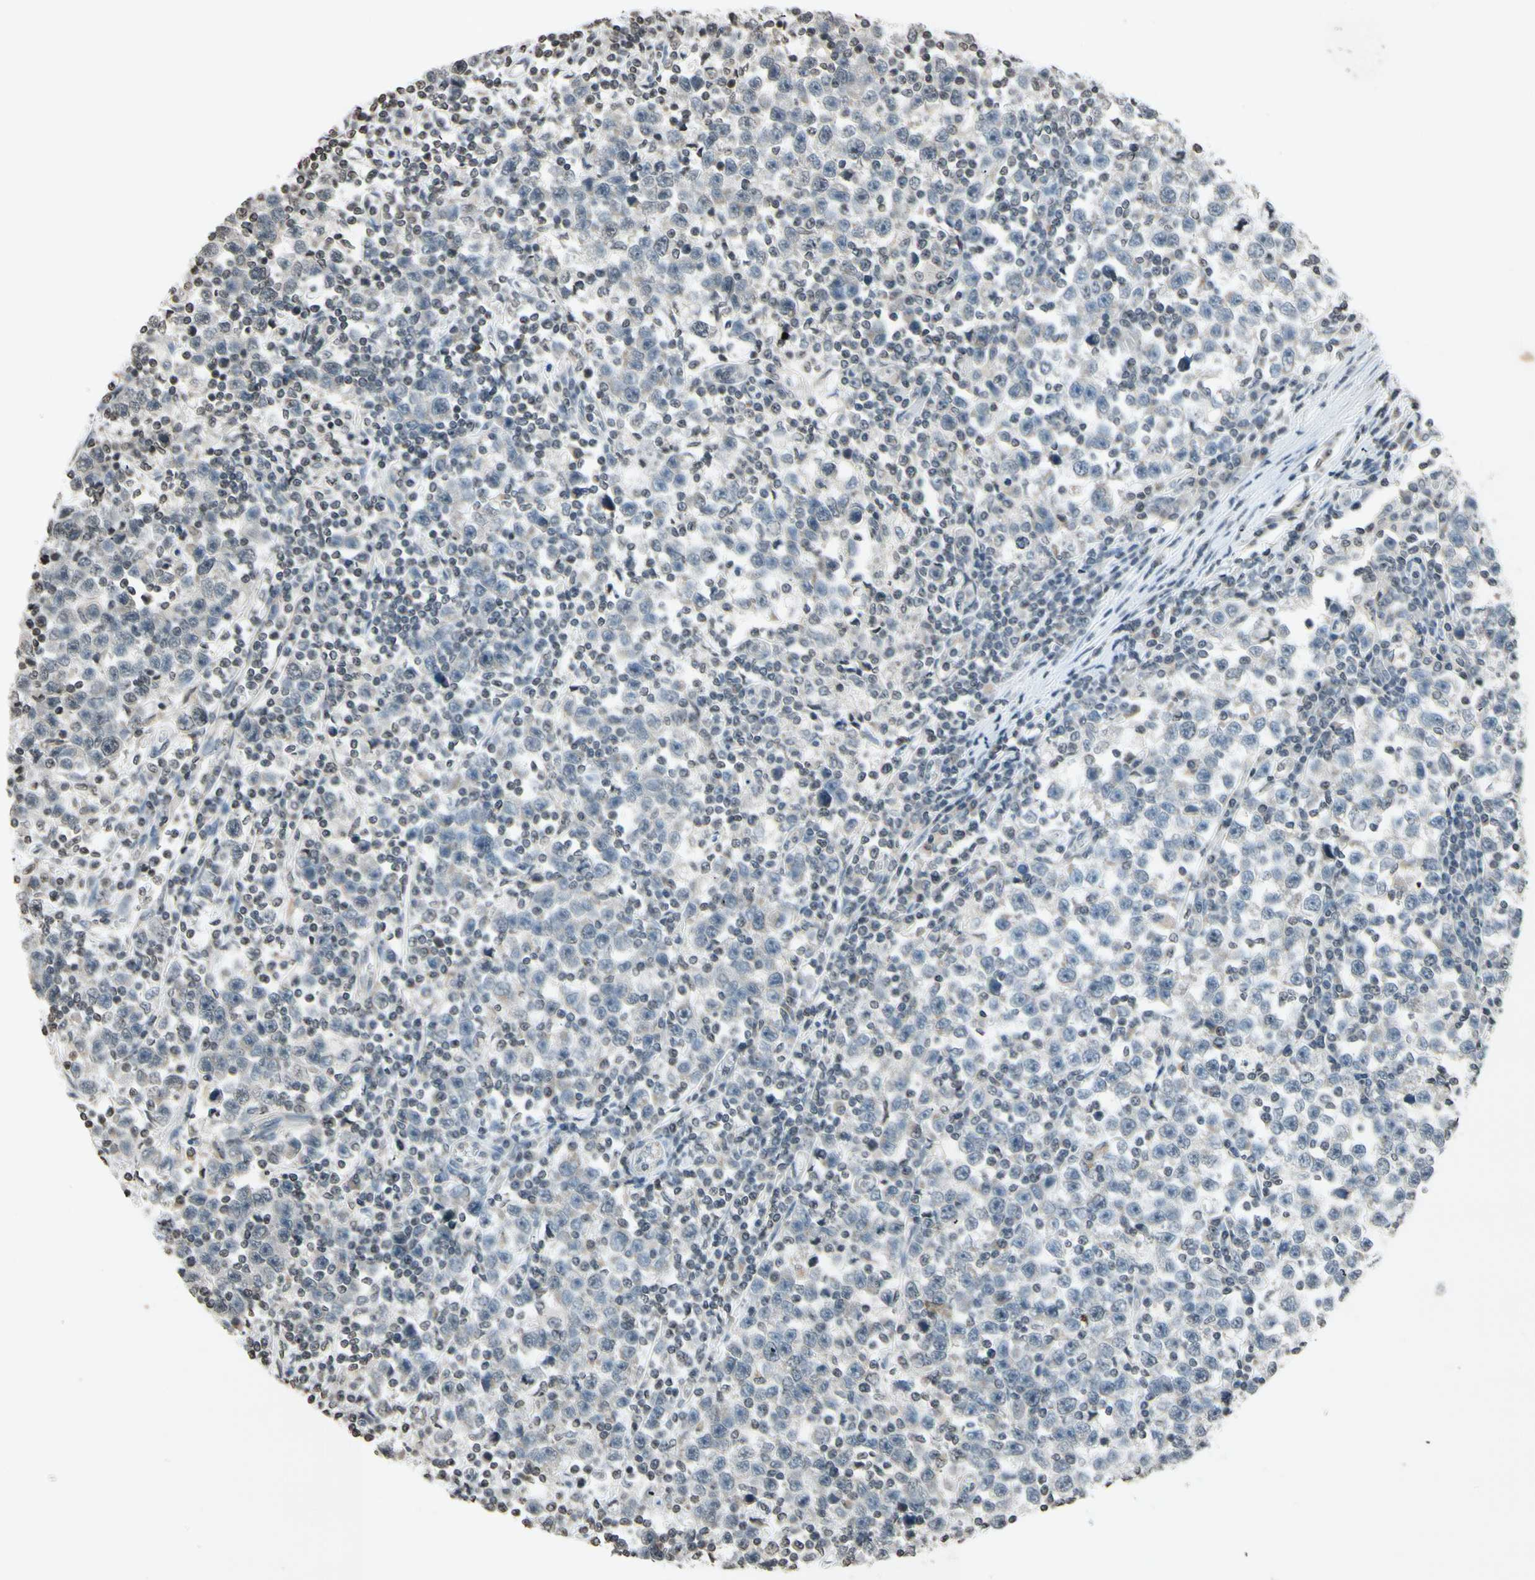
{"staining": {"intensity": "weak", "quantity": "25%-75%", "location": "cytoplasmic/membranous"}, "tissue": "testis cancer", "cell_type": "Tumor cells", "image_type": "cancer", "snomed": [{"axis": "morphology", "description": "Seminoma, NOS"}, {"axis": "topography", "description": "Testis"}], "caption": "Testis cancer (seminoma) tissue shows weak cytoplasmic/membranous expression in approximately 25%-75% of tumor cells The staining was performed using DAB, with brown indicating positive protein expression. Nuclei are stained blue with hematoxylin.", "gene": "CLDN11", "patient": {"sex": "male", "age": 43}}